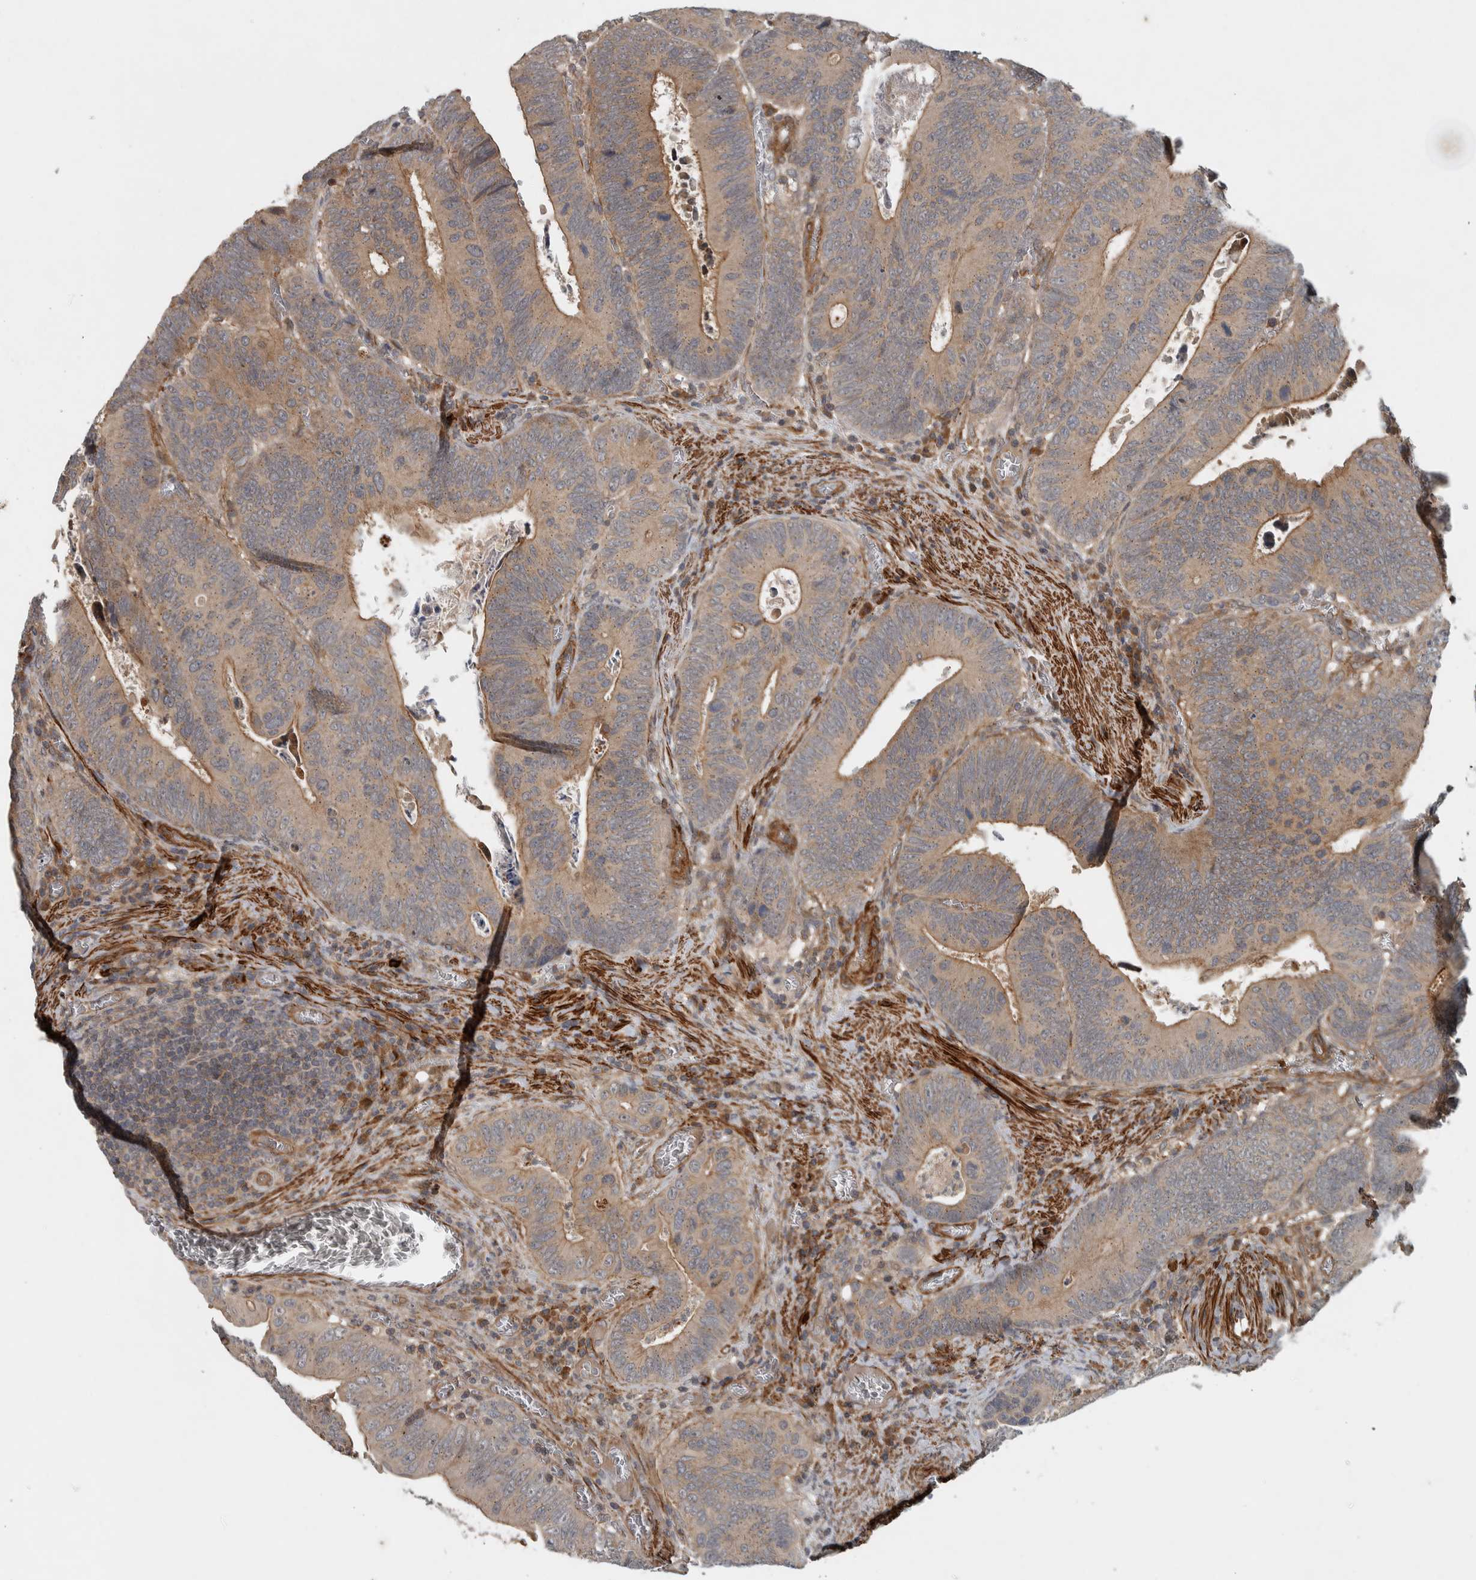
{"staining": {"intensity": "weak", "quantity": ">75%", "location": "cytoplasmic/membranous"}, "tissue": "colorectal cancer", "cell_type": "Tumor cells", "image_type": "cancer", "snomed": [{"axis": "morphology", "description": "Inflammation, NOS"}, {"axis": "morphology", "description": "Adenocarcinoma, NOS"}, {"axis": "topography", "description": "Colon"}], "caption": "Protein expression by IHC exhibits weak cytoplasmic/membranous staining in about >75% of tumor cells in colorectal adenocarcinoma.", "gene": "LBHD1", "patient": {"sex": "male", "age": 72}}